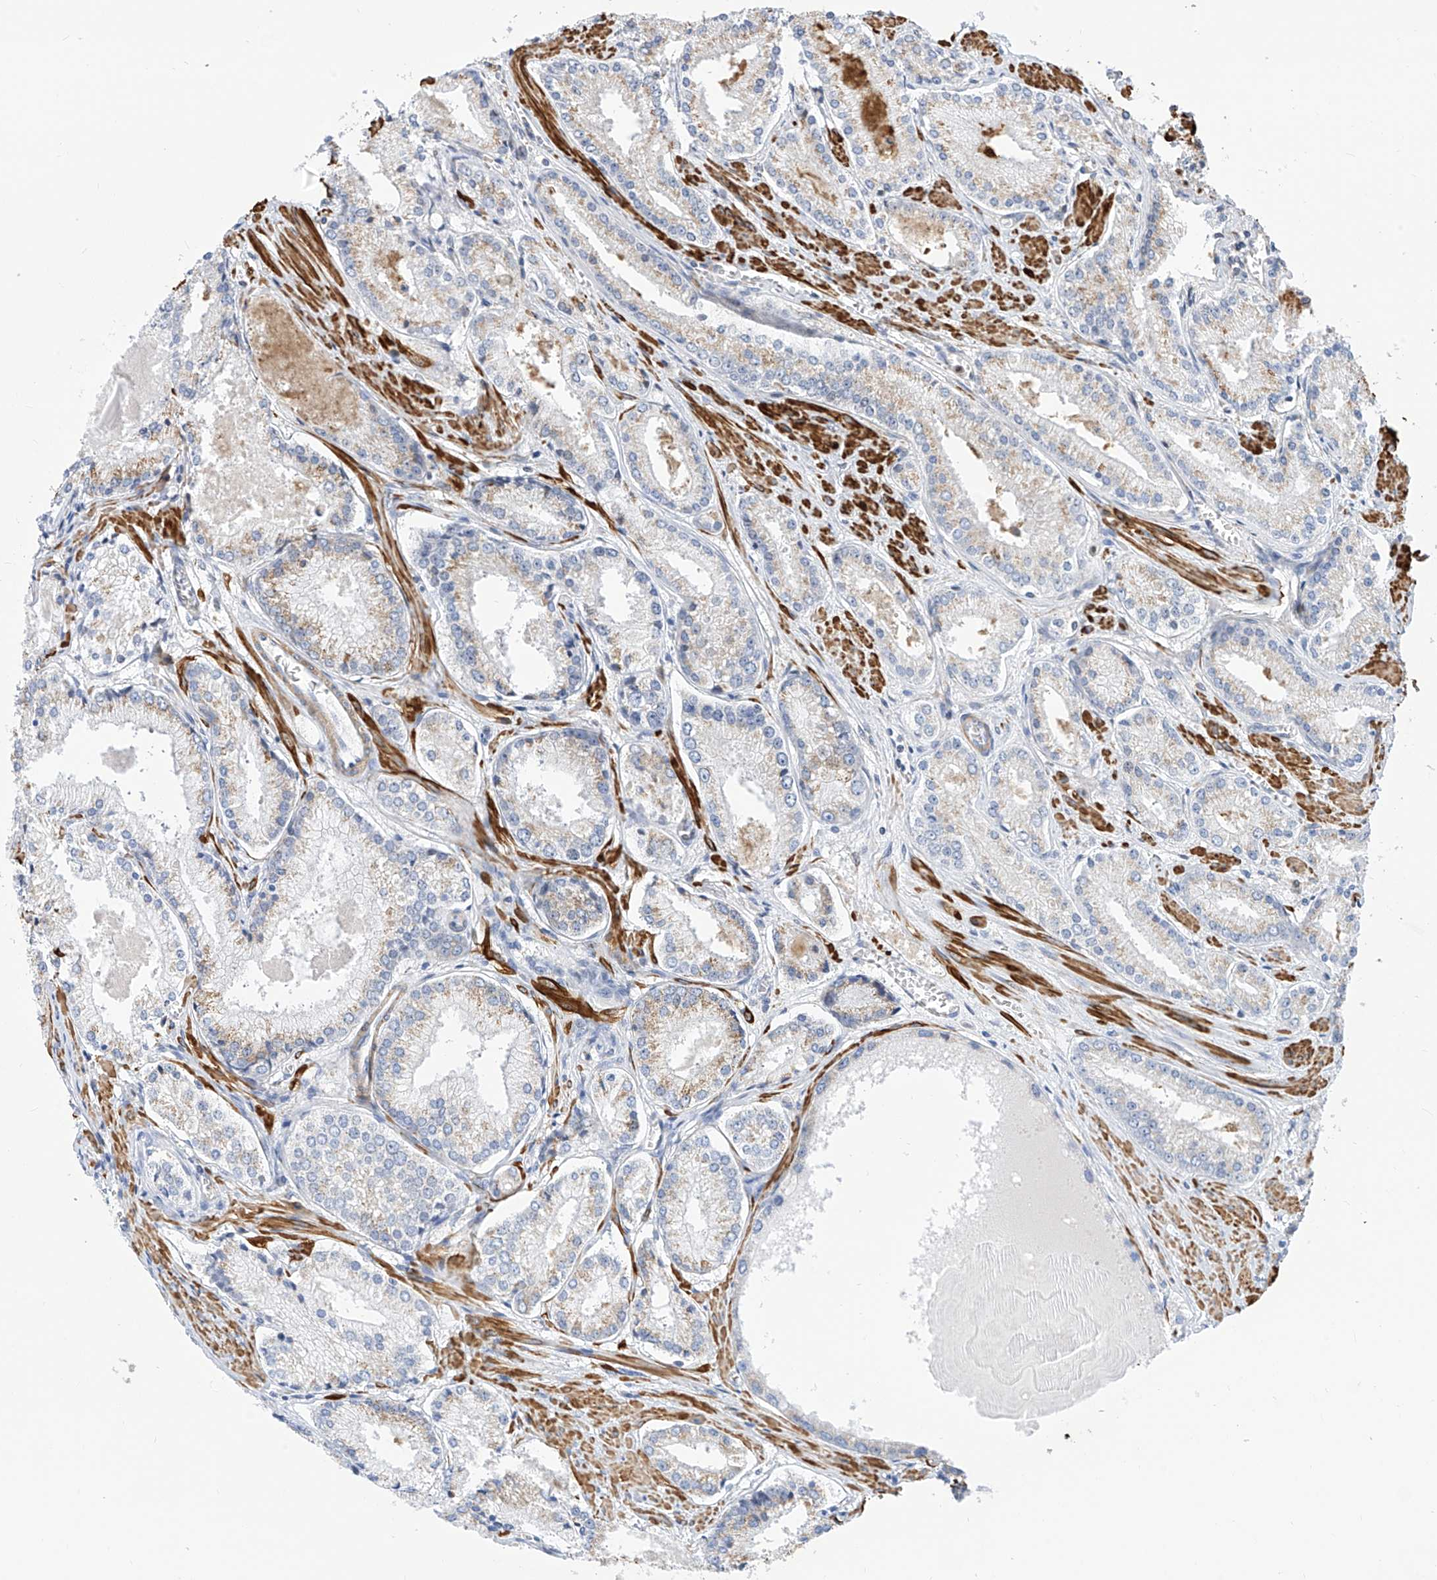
{"staining": {"intensity": "weak", "quantity": "25%-75%", "location": "cytoplasmic/membranous"}, "tissue": "prostate cancer", "cell_type": "Tumor cells", "image_type": "cancer", "snomed": [{"axis": "morphology", "description": "Adenocarcinoma, Low grade"}, {"axis": "topography", "description": "Prostate"}], "caption": "Human prostate cancer (low-grade adenocarcinoma) stained for a protein (brown) shows weak cytoplasmic/membranous positive staining in about 25%-75% of tumor cells.", "gene": "TTLL8", "patient": {"sex": "male", "age": 54}}